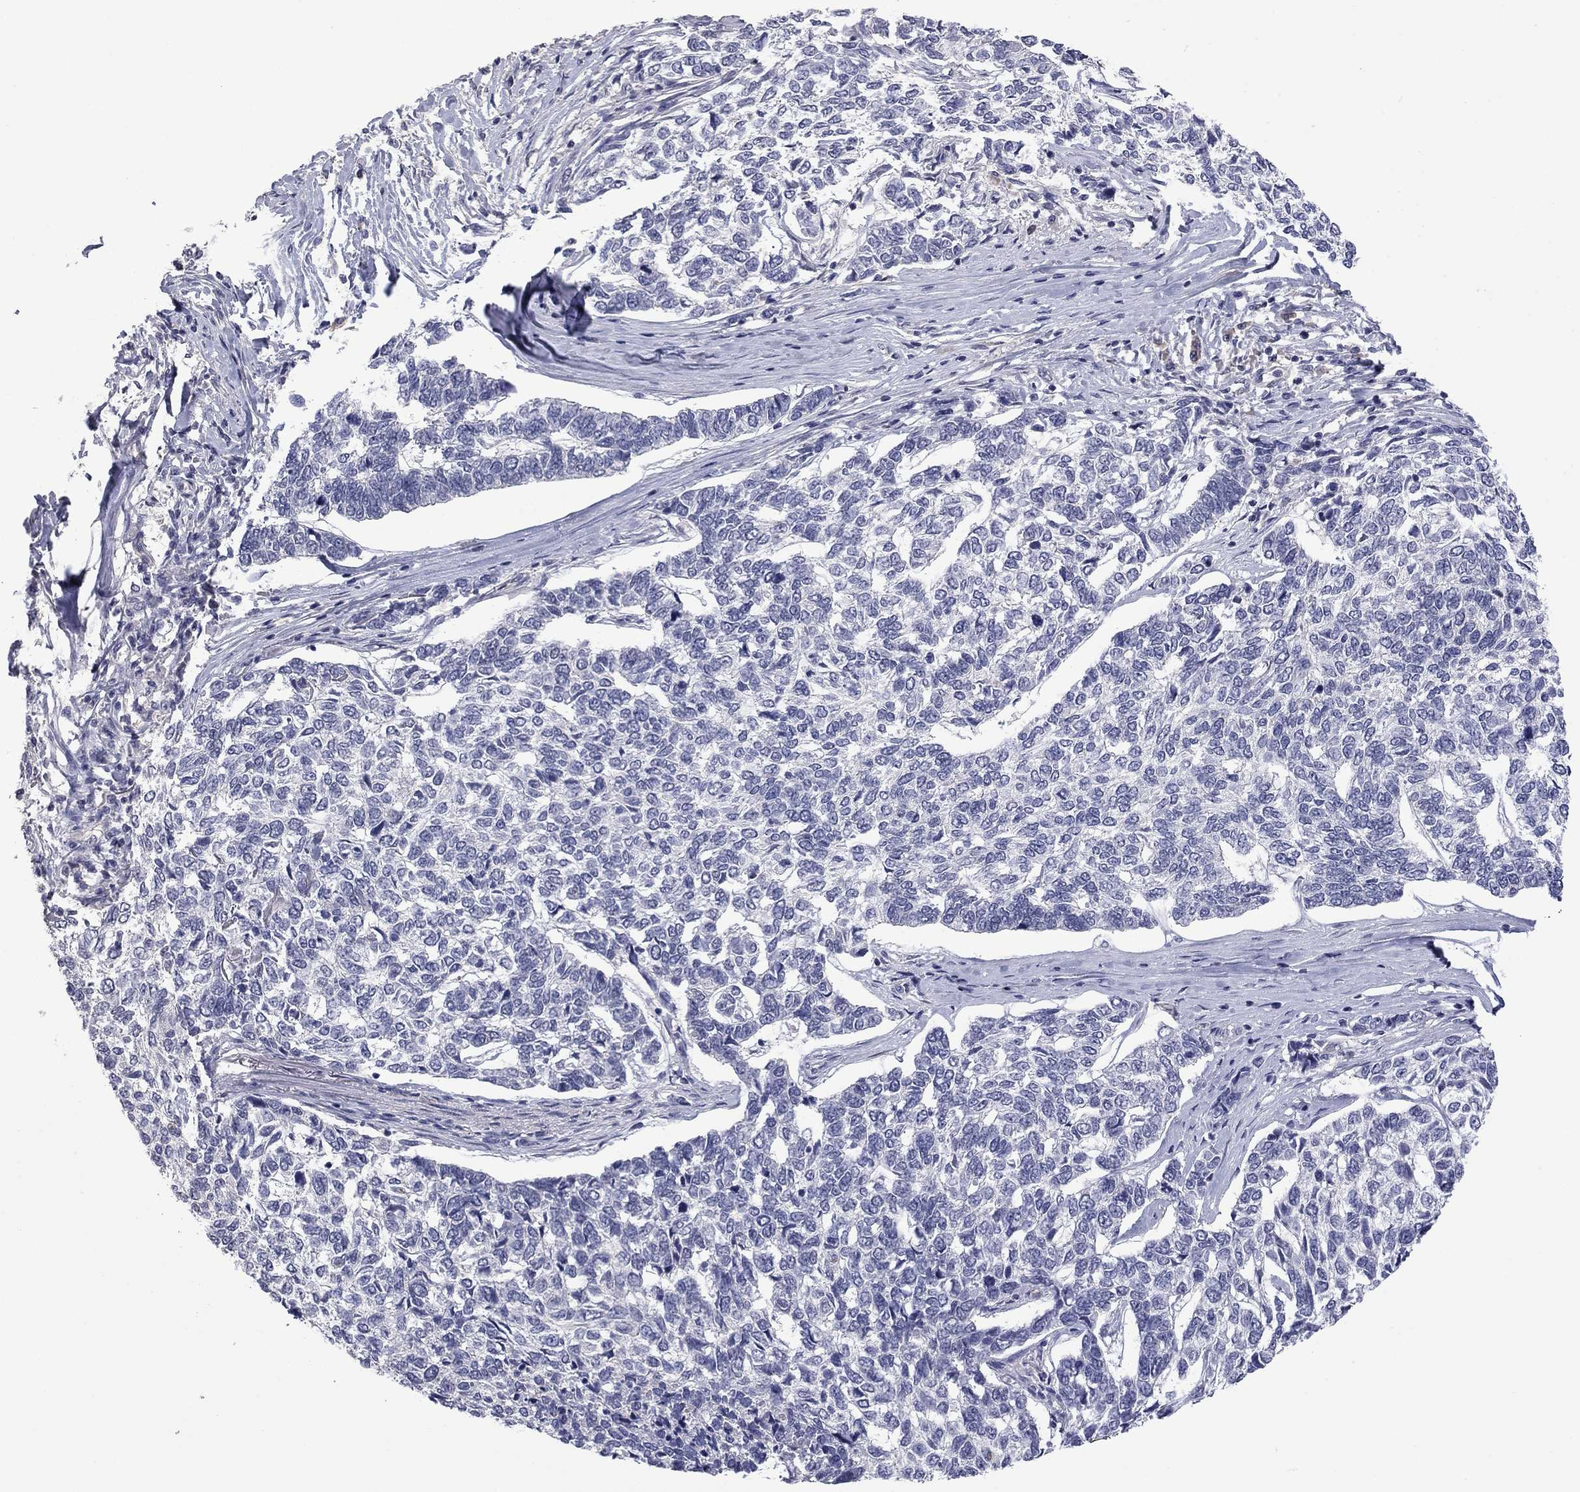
{"staining": {"intensity": "negative", "quantity": "none", "location": "none"}, "tissue": "skin cancer", "cell_type": "Tumor cells", "image_type": "cancer", "snomed": [{"axis": "morphology", "description": "Basal cell carcinoma"}, {"axis": "topography", "description": "Skin"}], "caption": "A micrograph of human skin cancer is negative for staining in tumor cells.", "gene": "IP6K3", "patient": {"sex": "female", "age": 65}}